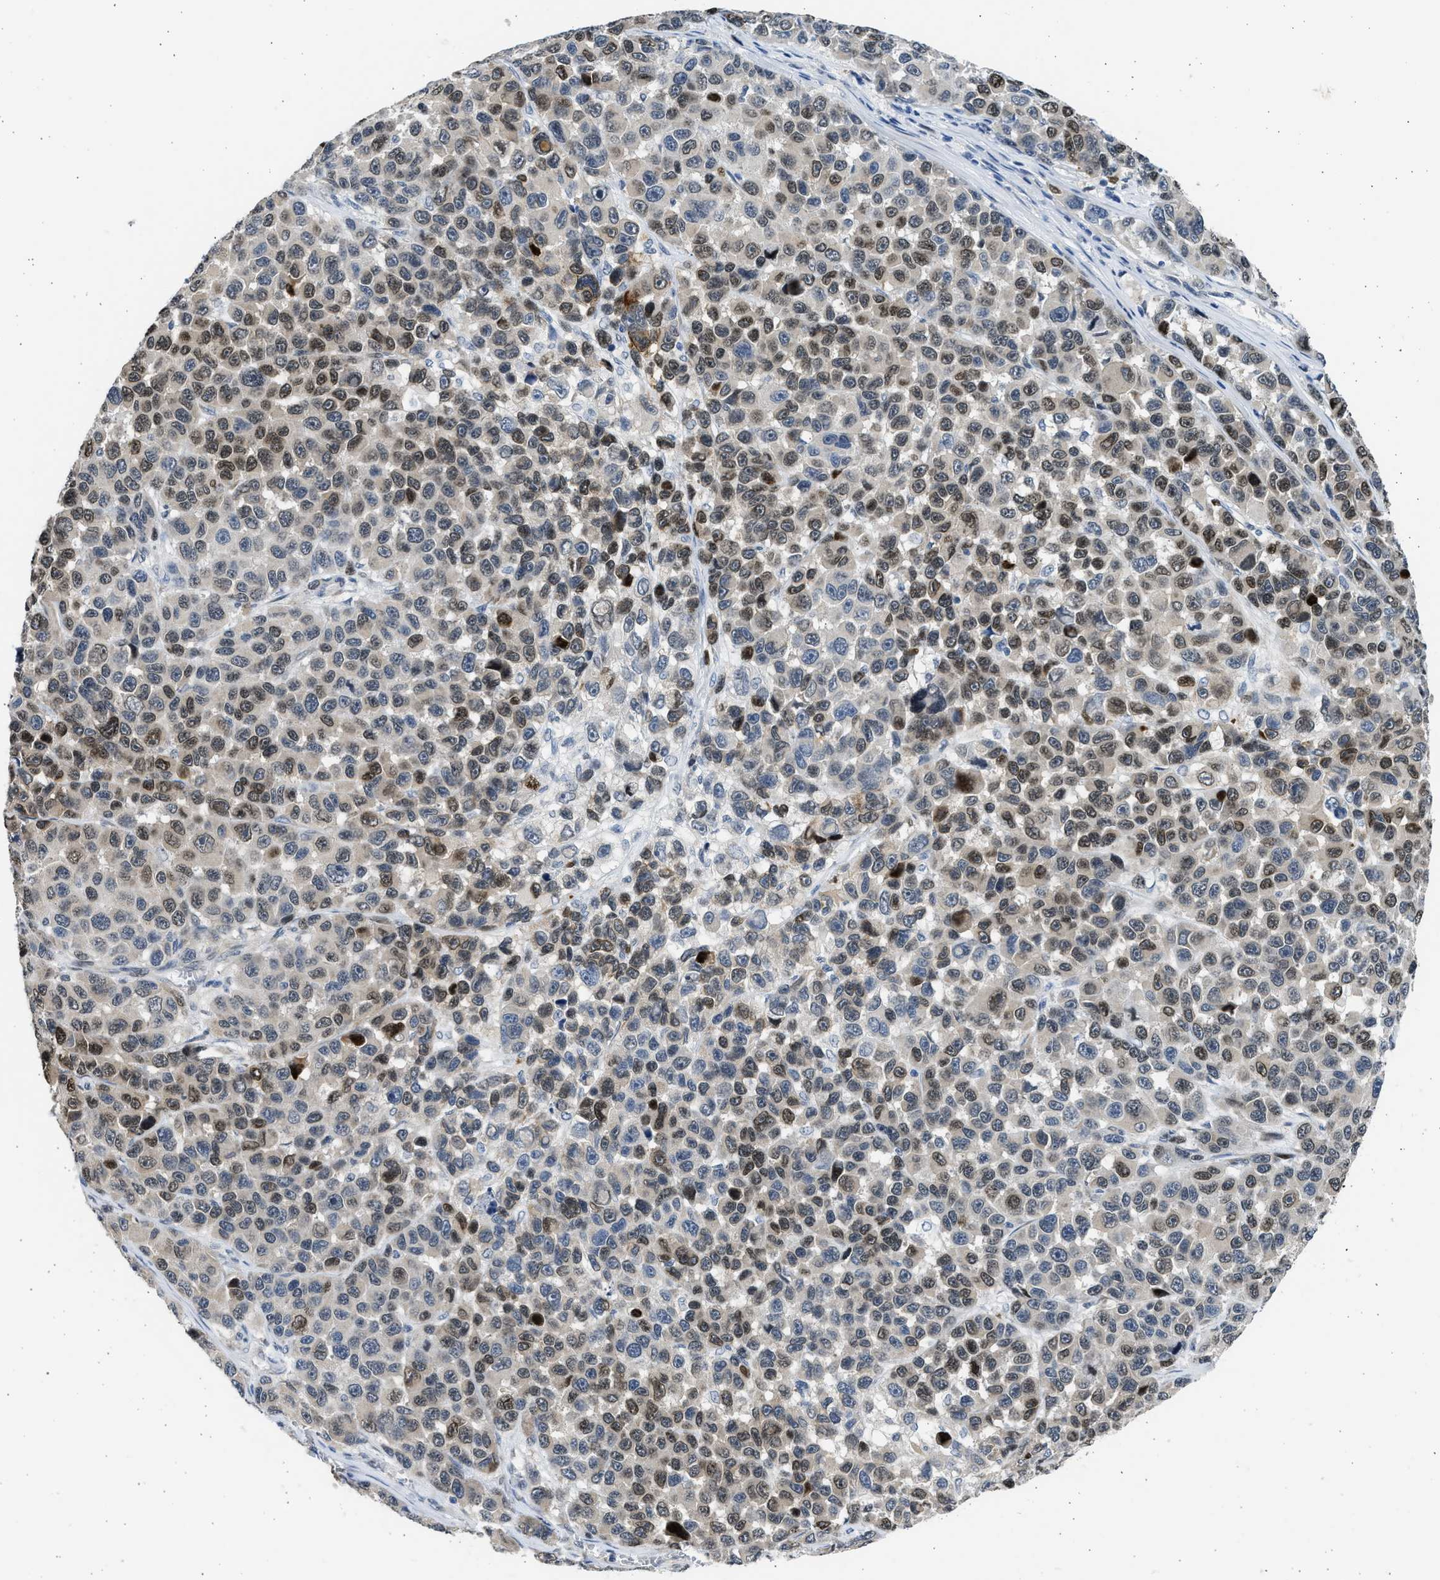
{"staining": {"intensity": "moderate", "quantity": ">75%", "location": "nuclear"}, "tissue": "melanoma", "cell_type": "Tumor cells", "image_type": "cancer", "snomed": [{"axis": "morphology", "description": "Malignant melanoma, NOS"}, {"axis": "topography", "description": "Skin"}], "caption": "Protein staining demonstrates moderate nuclear positivity in approximately >75% of tumor cells in melanoma.", "gene": "HMGN3", "patient": {"sex": "male", "age": 53}}